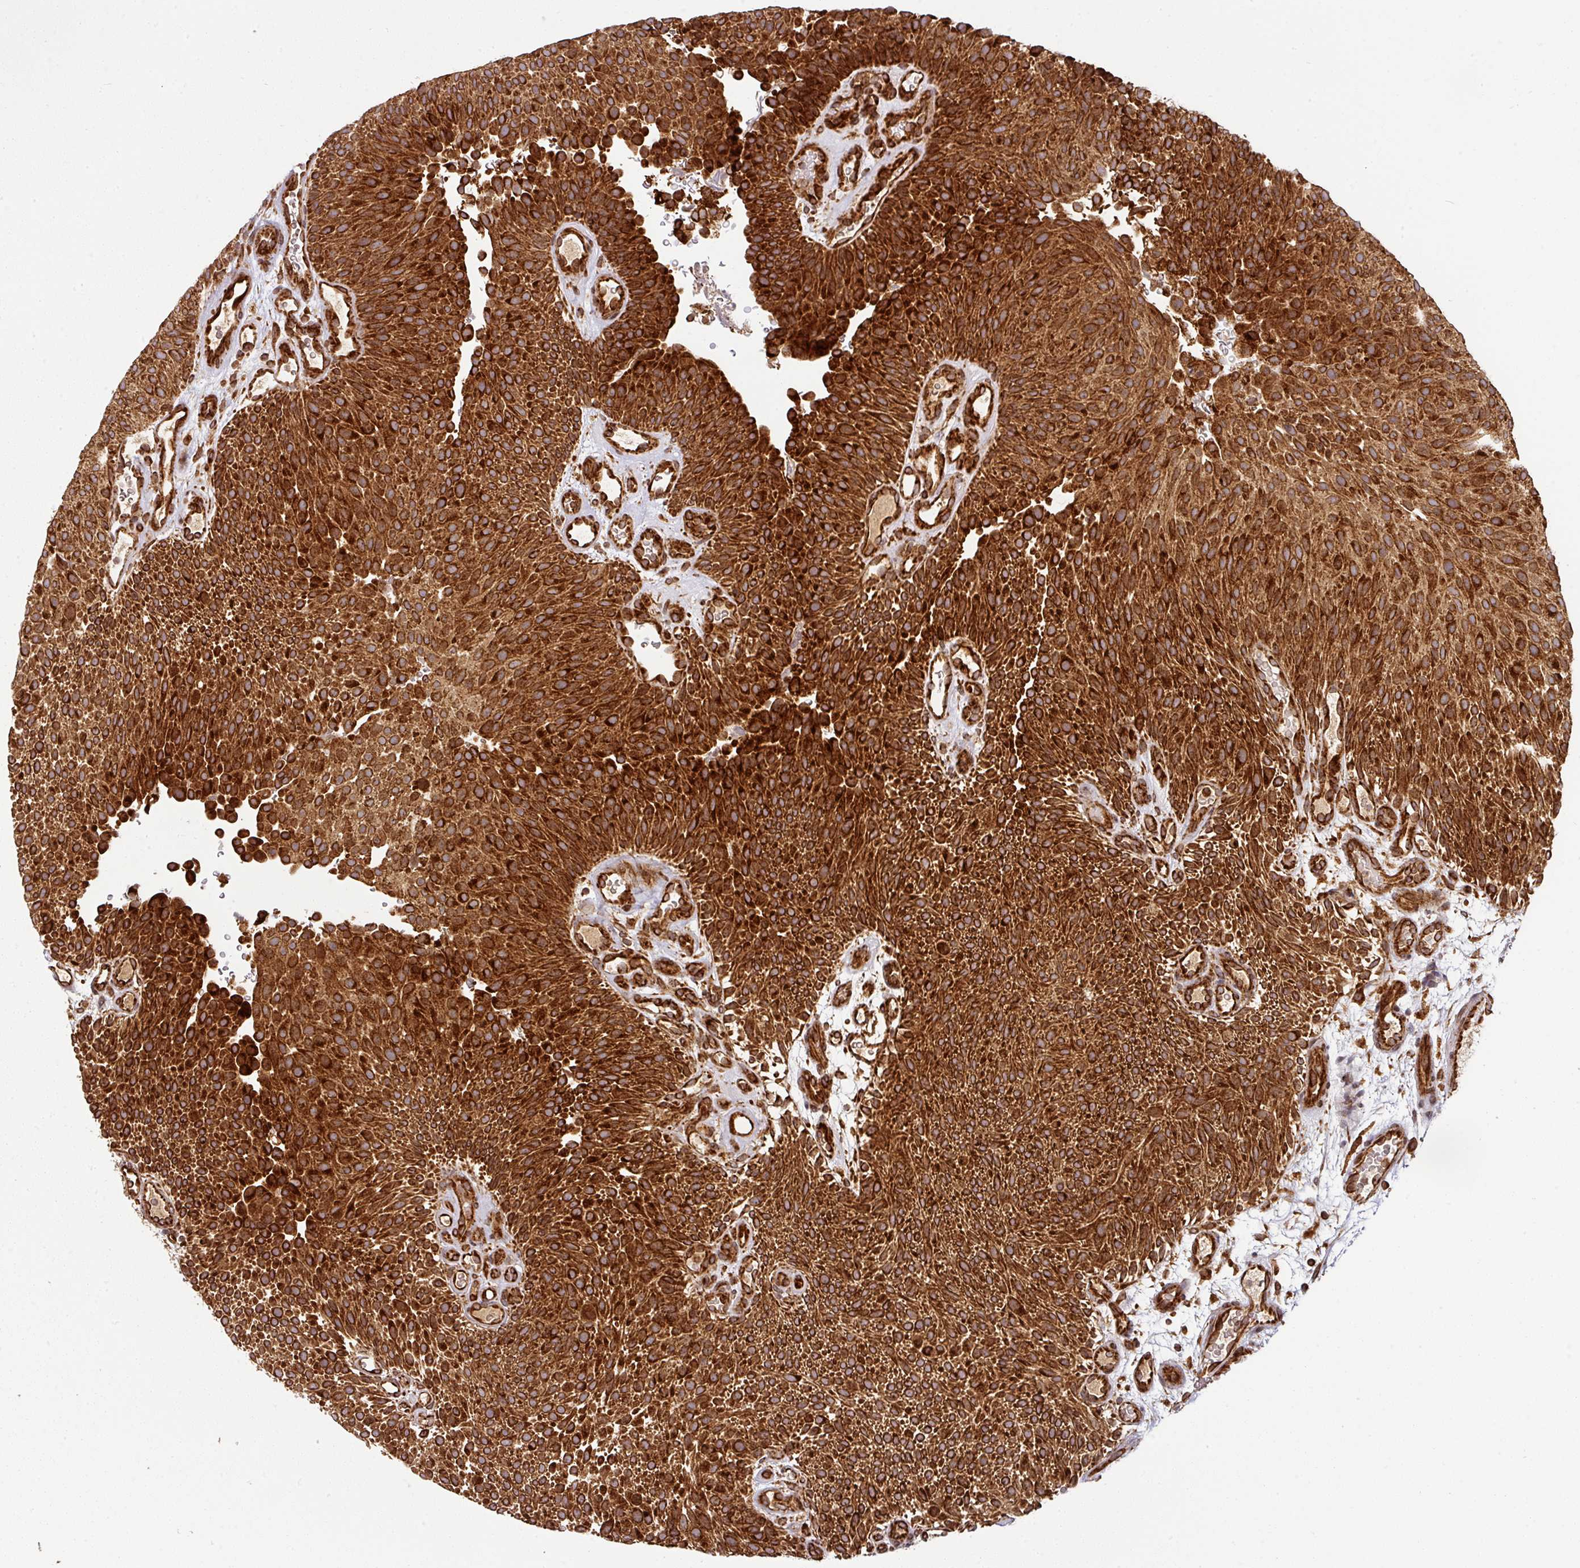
{"staining": {"intensity": "strong", "quantity": ">75%", "location": "cytoplasmic/membranous"}, "tissue": "urothelial cancer", "cell_type": "Tumor cells", "image_type": "cancer", "snomed": [{"axis": "morphology", "description": "Urothelial carcinoma, Low grade"}, {"axis": "topography", "description": "Urinary bladder"}], "caption": "Protein staining reveals strong cytoplasmic/membranous staining in approximately >75% of tumor cells in urothelial cancer.", "gene": "TRAP1", "patient": {"sex": "male", "age": 78}}